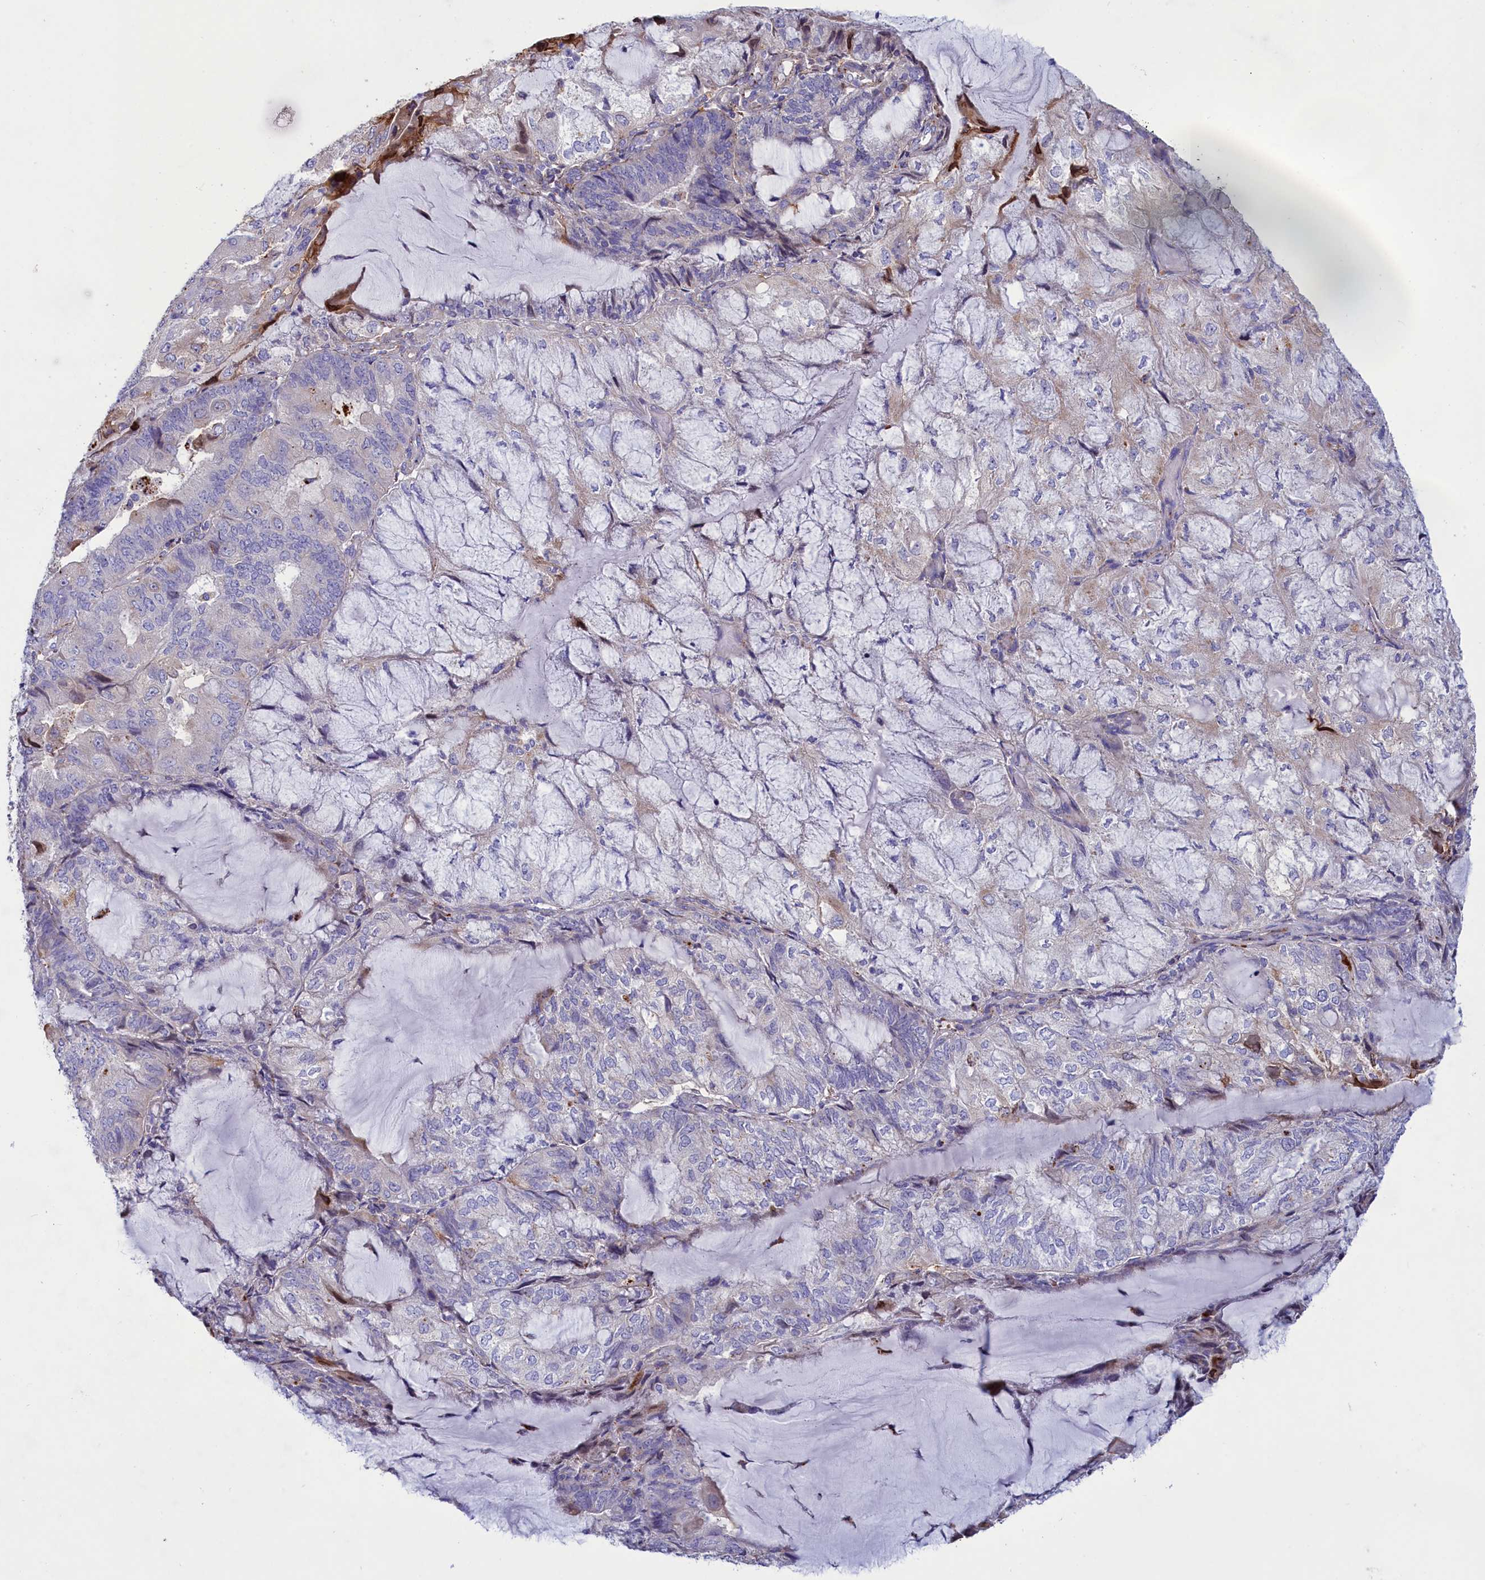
{"staining": {"intensity": "negative", "quantity": "none", "location": "none"}, "tissue": "endometrial cancer", "cell_type": "Tumor cells", "image_type": "cancer", "snomed": [{"axis": "morphology", "description": "Adenocarcinoma, NOS"}, {"axis": "topography", "description": "Endometrium"}], "caption": "Histopathology image shows no significant protein positivity in tumor cells of adenocarcinoma (endometrial). Brightfield microscopy of IHC stained with DAB (brown) and hematoxylin (blue), captured at high magnification.", "gene": "WDR6", "patient": {"sex": "female", "age": 81}}